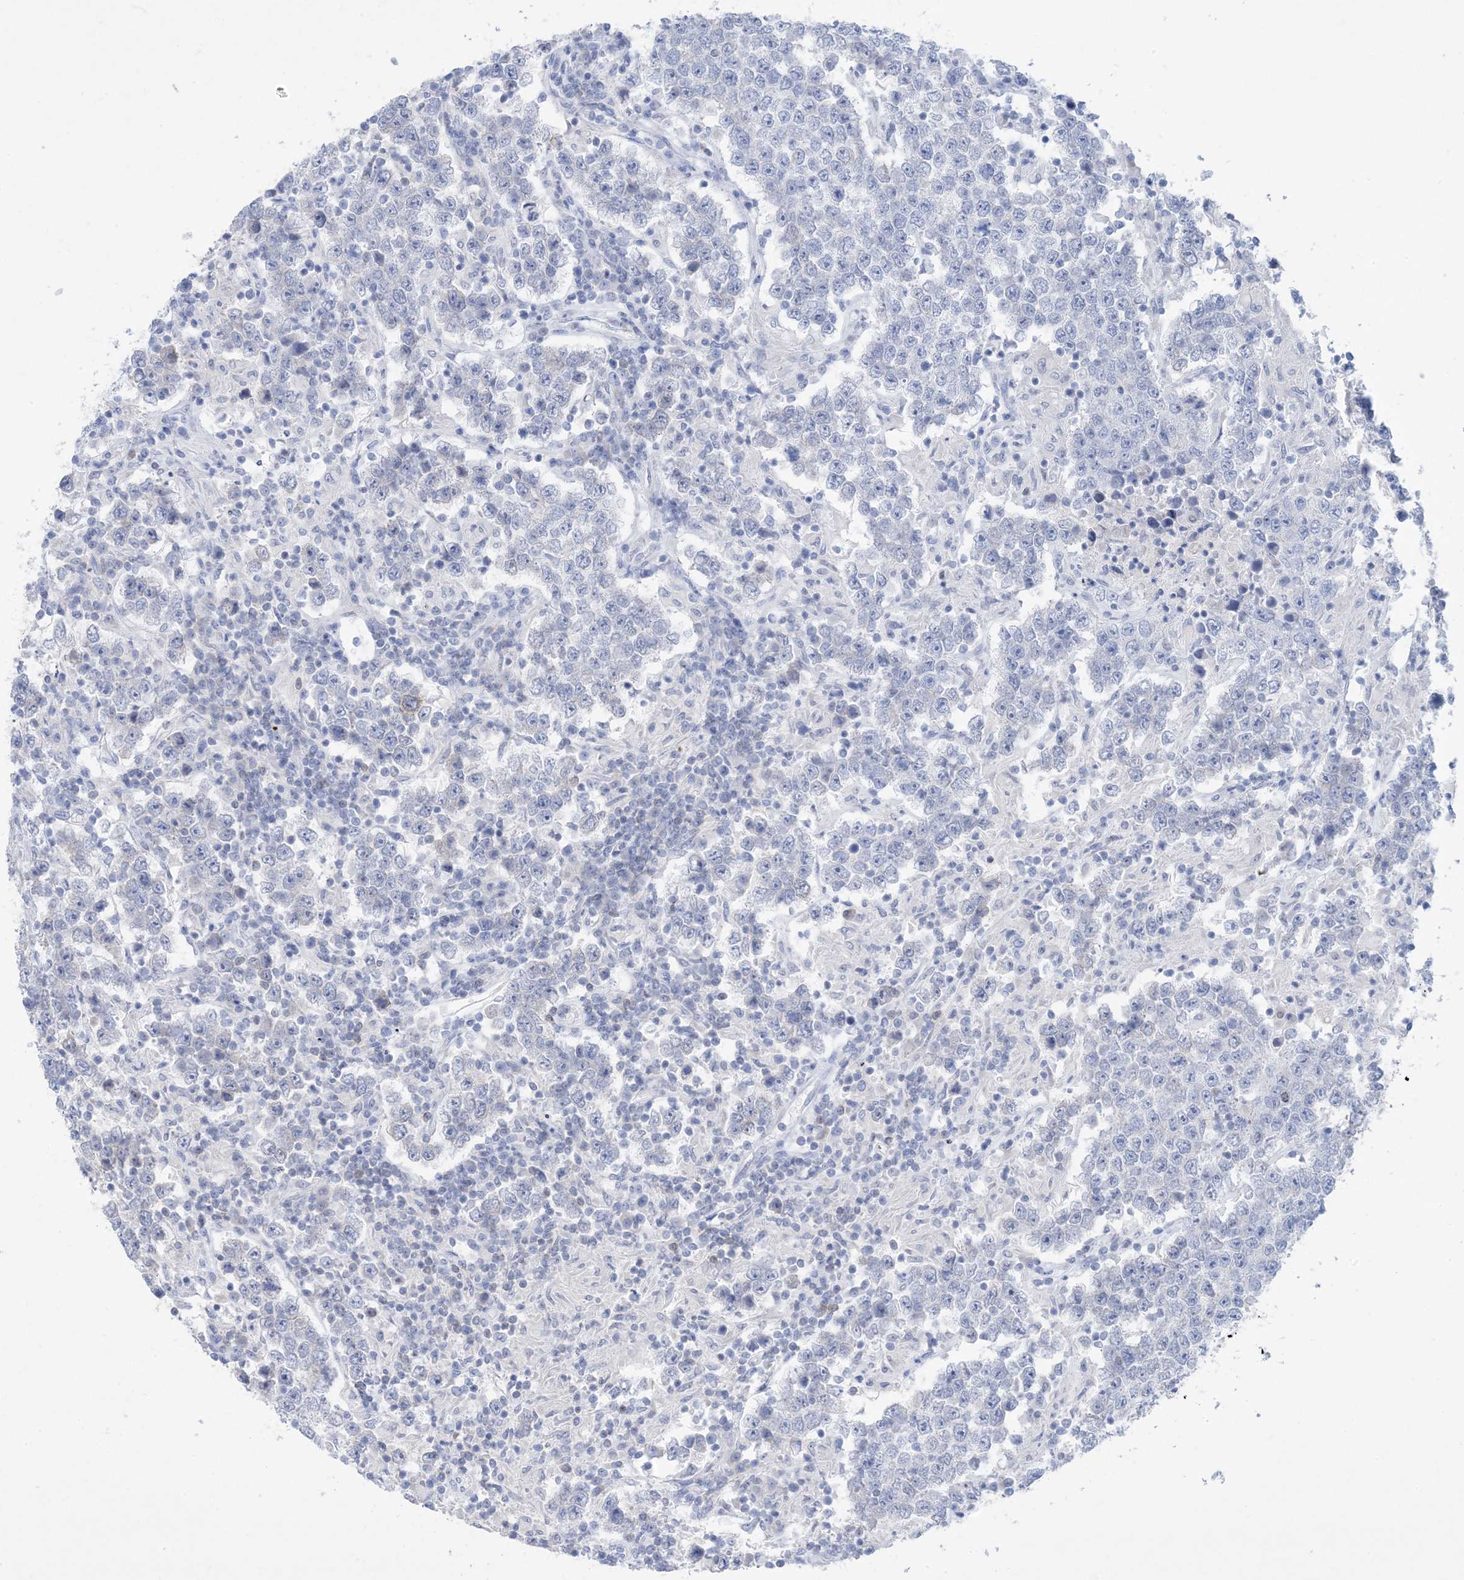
{"staining": {"intensity": "negative", "quantity": "none", "location": "none"}, "tissue": "testis cancer", "cell_type": "Tumor cells", "image_type": "cancer", "snomed": [{"axis": "morphology", "description": "Normal tissue, NOS"}, {"axis": "morphology", "description": "Urothelial carcinoma, High grade"}, {"axis": "morphology", "description": "Seminoma, NOS"}, {"axis": "morphology", "description": "Carcinoma, Embryonal, NOS"}, {"axis": "topography", "description": "Urinary bladder"}, {"axis": "topography", "description": "Testis"}], "caption": "This image is of testis cancer (seminoma) stained with immunohistochemistry (IHC) to label a protein in brown with the nuclei are counter-stained blue. There is no staining in tumor cells.", "gene": "SH3YL1", "patient": {"sex": "male", "age": 41}}